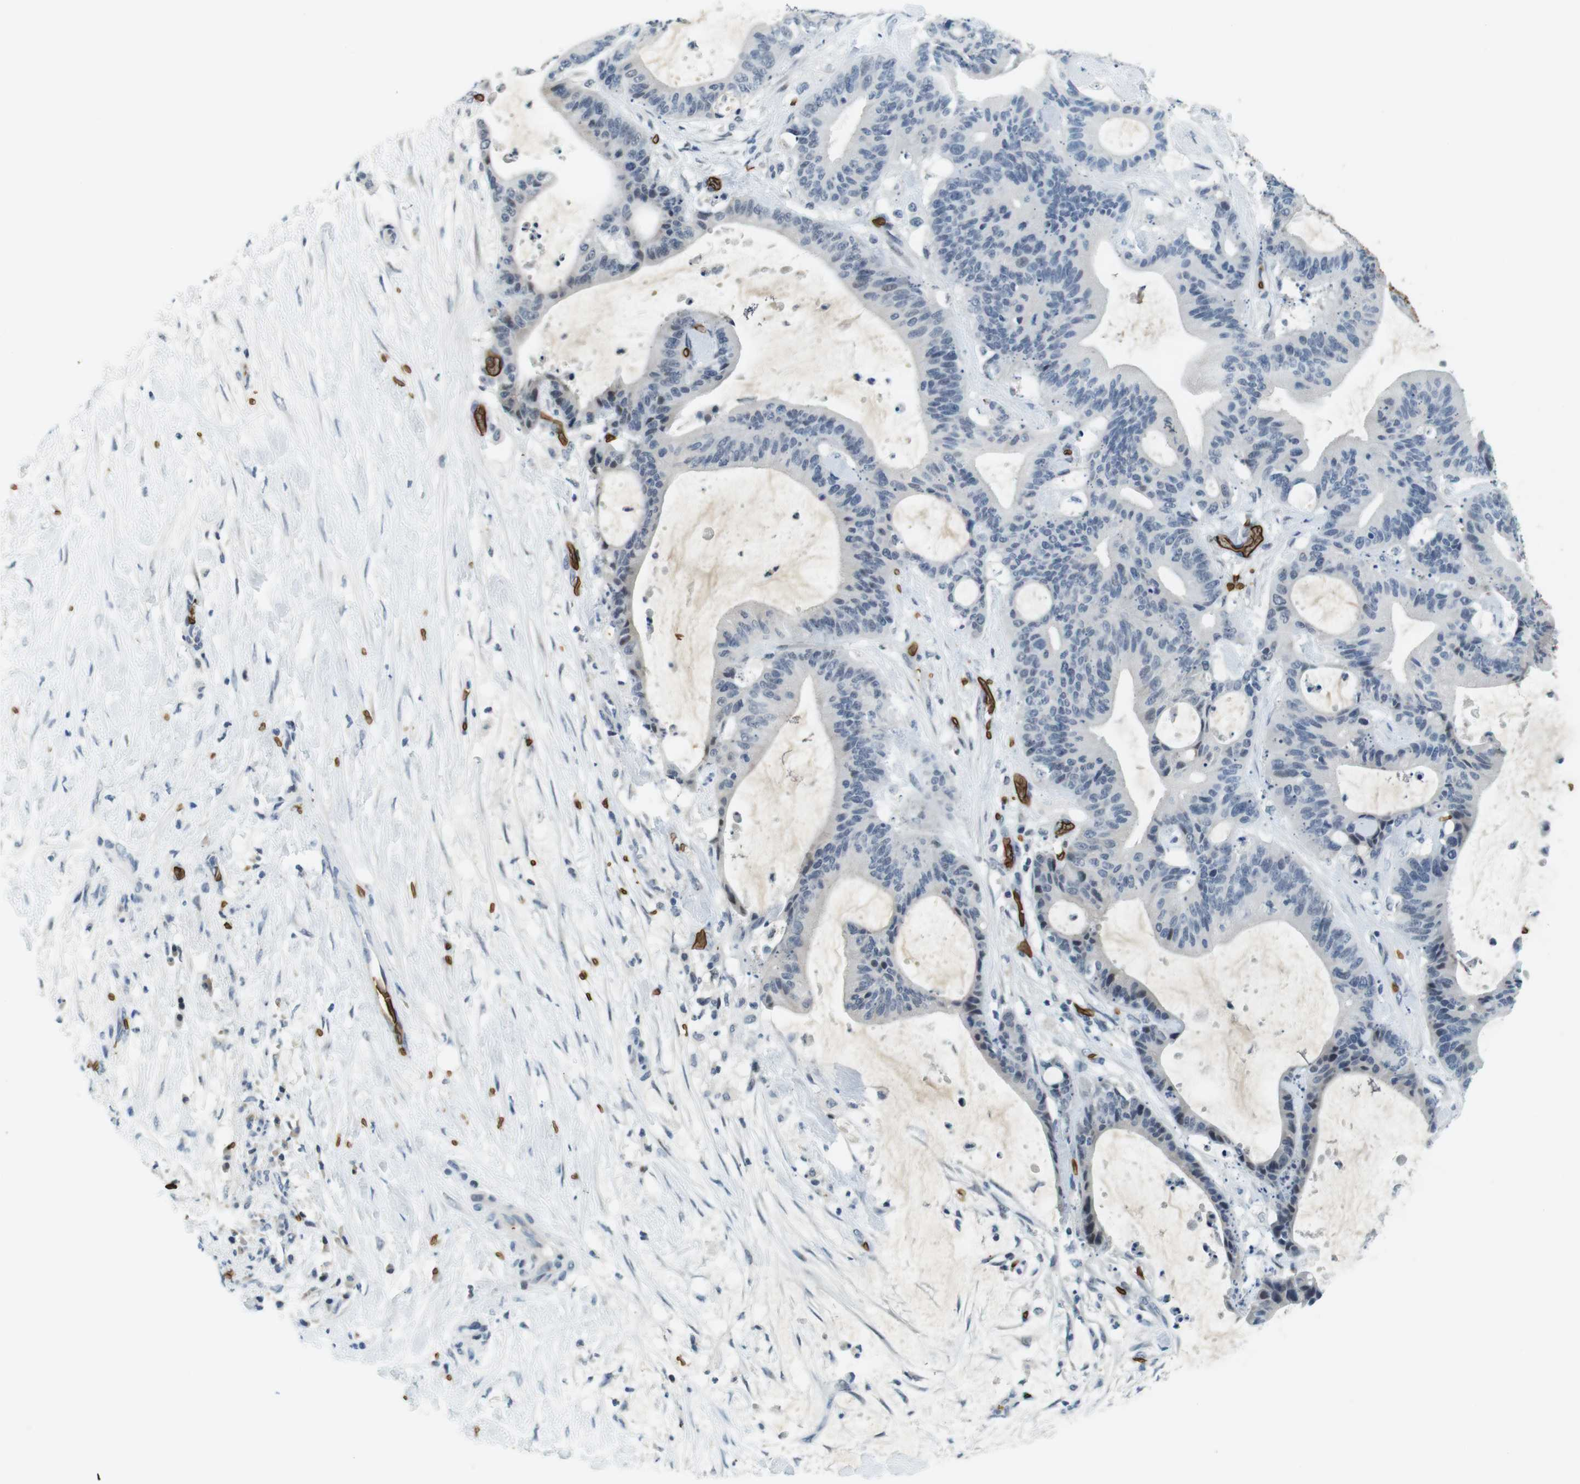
{"staining": {"intensity": "negative", "quantity": "none", "location": "none"}, "tissue": "liver cancer", "cell_type": "Tumor cells", "image_type": "cancer", "snomed": [{"axis": "morphology", "description": "Cholangiocarcinoma"}, {"axis": "topography", "description": "Liver"}], "caption": "DAB (3,3'-diaminobenzidine) immunohistochemical staining of liver cancer (cholangiocarcinoma) shows no significant expression in tumor cells.", "gene": "SLC4A1", "patient": {"sex": "female", "age": 73}}